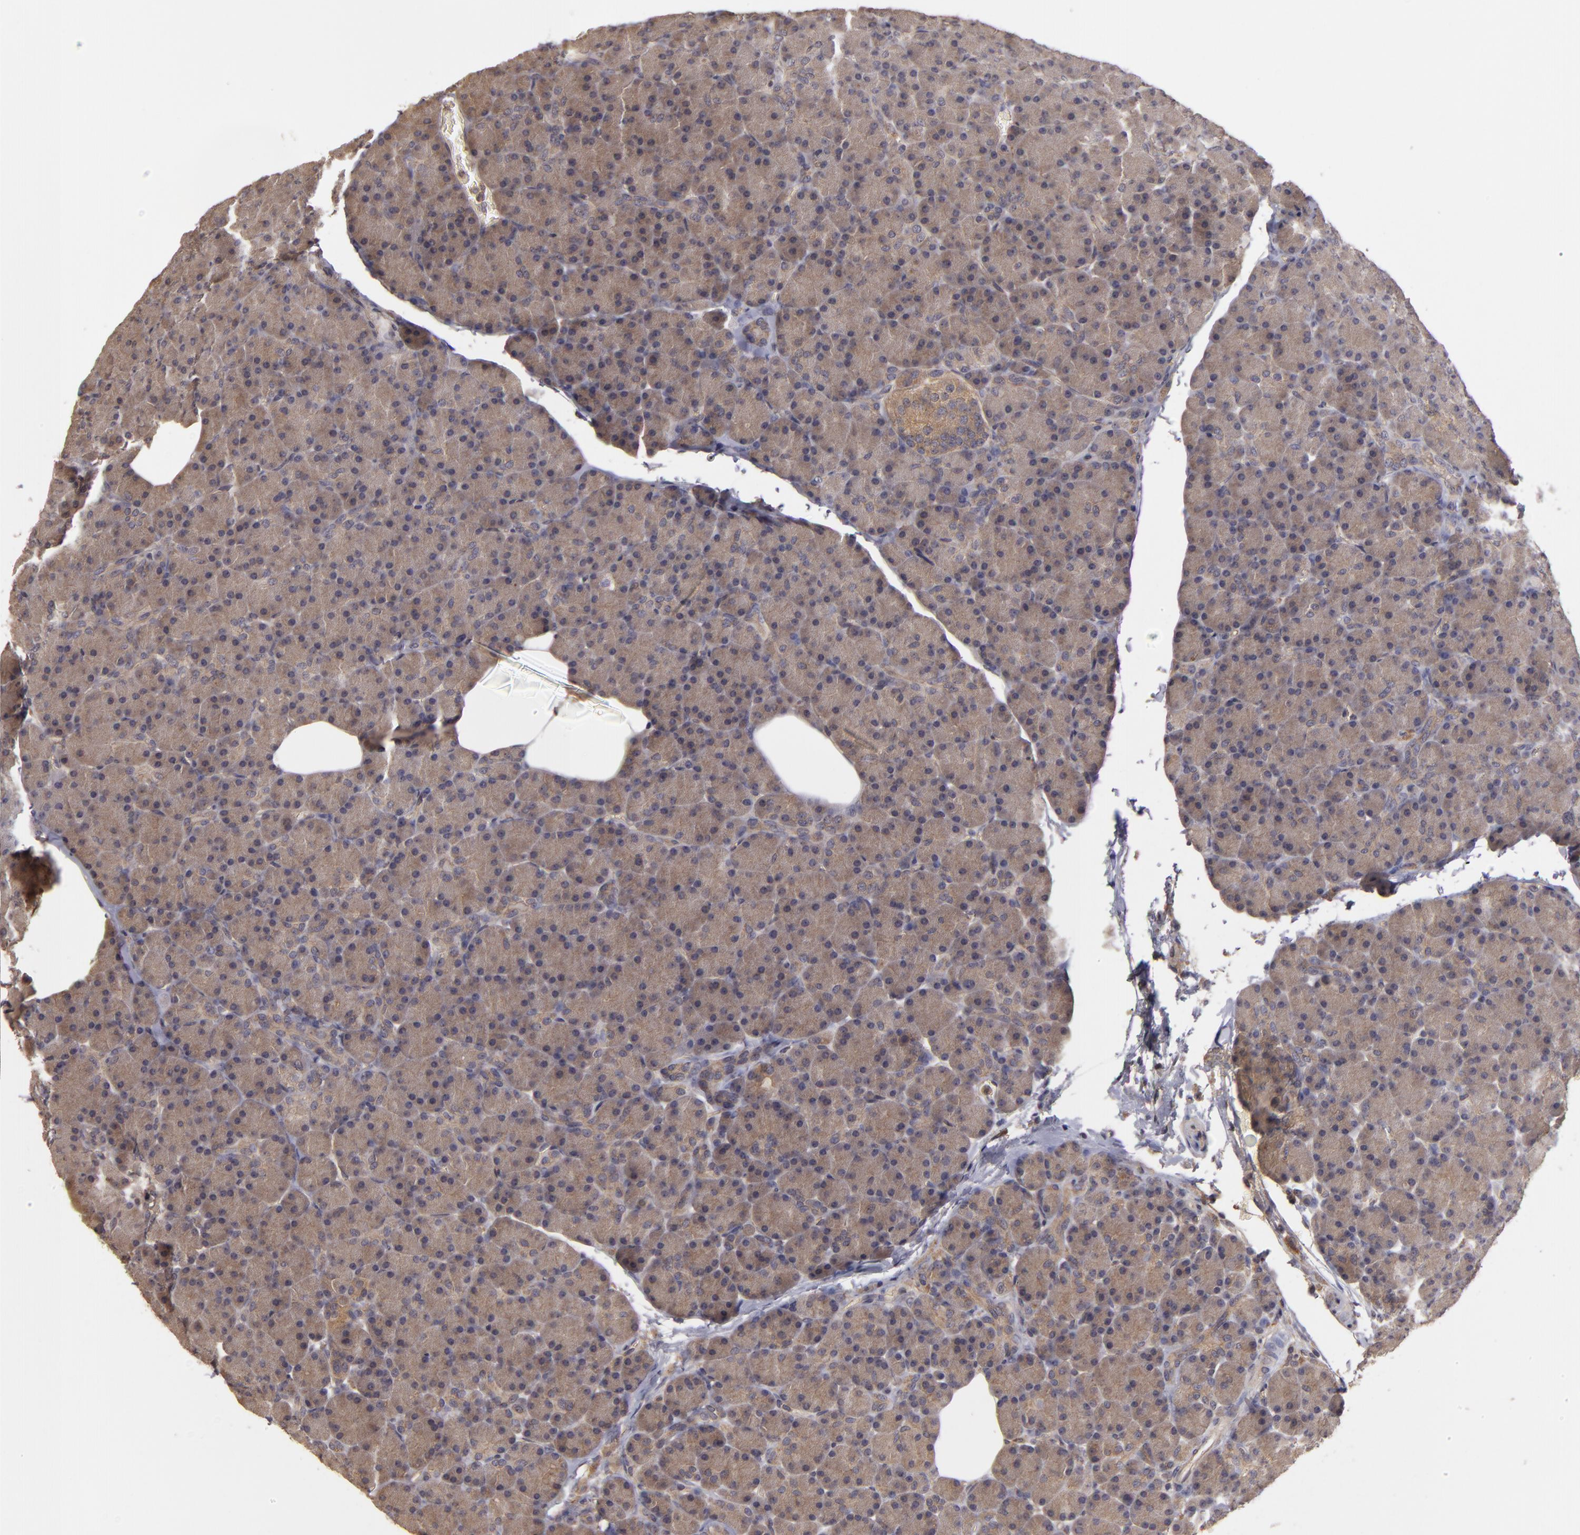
{"staining": {"intensity": "weak", "quantity": ">75%", "location": "cytoplasmic/membranous"}, "tissue": "pancreas", "cell_type": "Exocrine glandular cells", "image_type": "normal", "snomed": [{"axis": "morphology", "description": "Normal tissue, NOS"}, {"axis": "topography", "description": "Pancreas"}], "caption": "A photomicrograph of human pancreas stained for a protein shows weak cytoplasmic/membranous brown staining in exocrine glandular cells. (Stains: DAB (3,3'-diaminobenzidine) in brown, nuclei in blue, Microscopy: brightfield microscopy at high magnification).", "gene": "HRAS", "patient": {"sex": "female", "age": 43}}